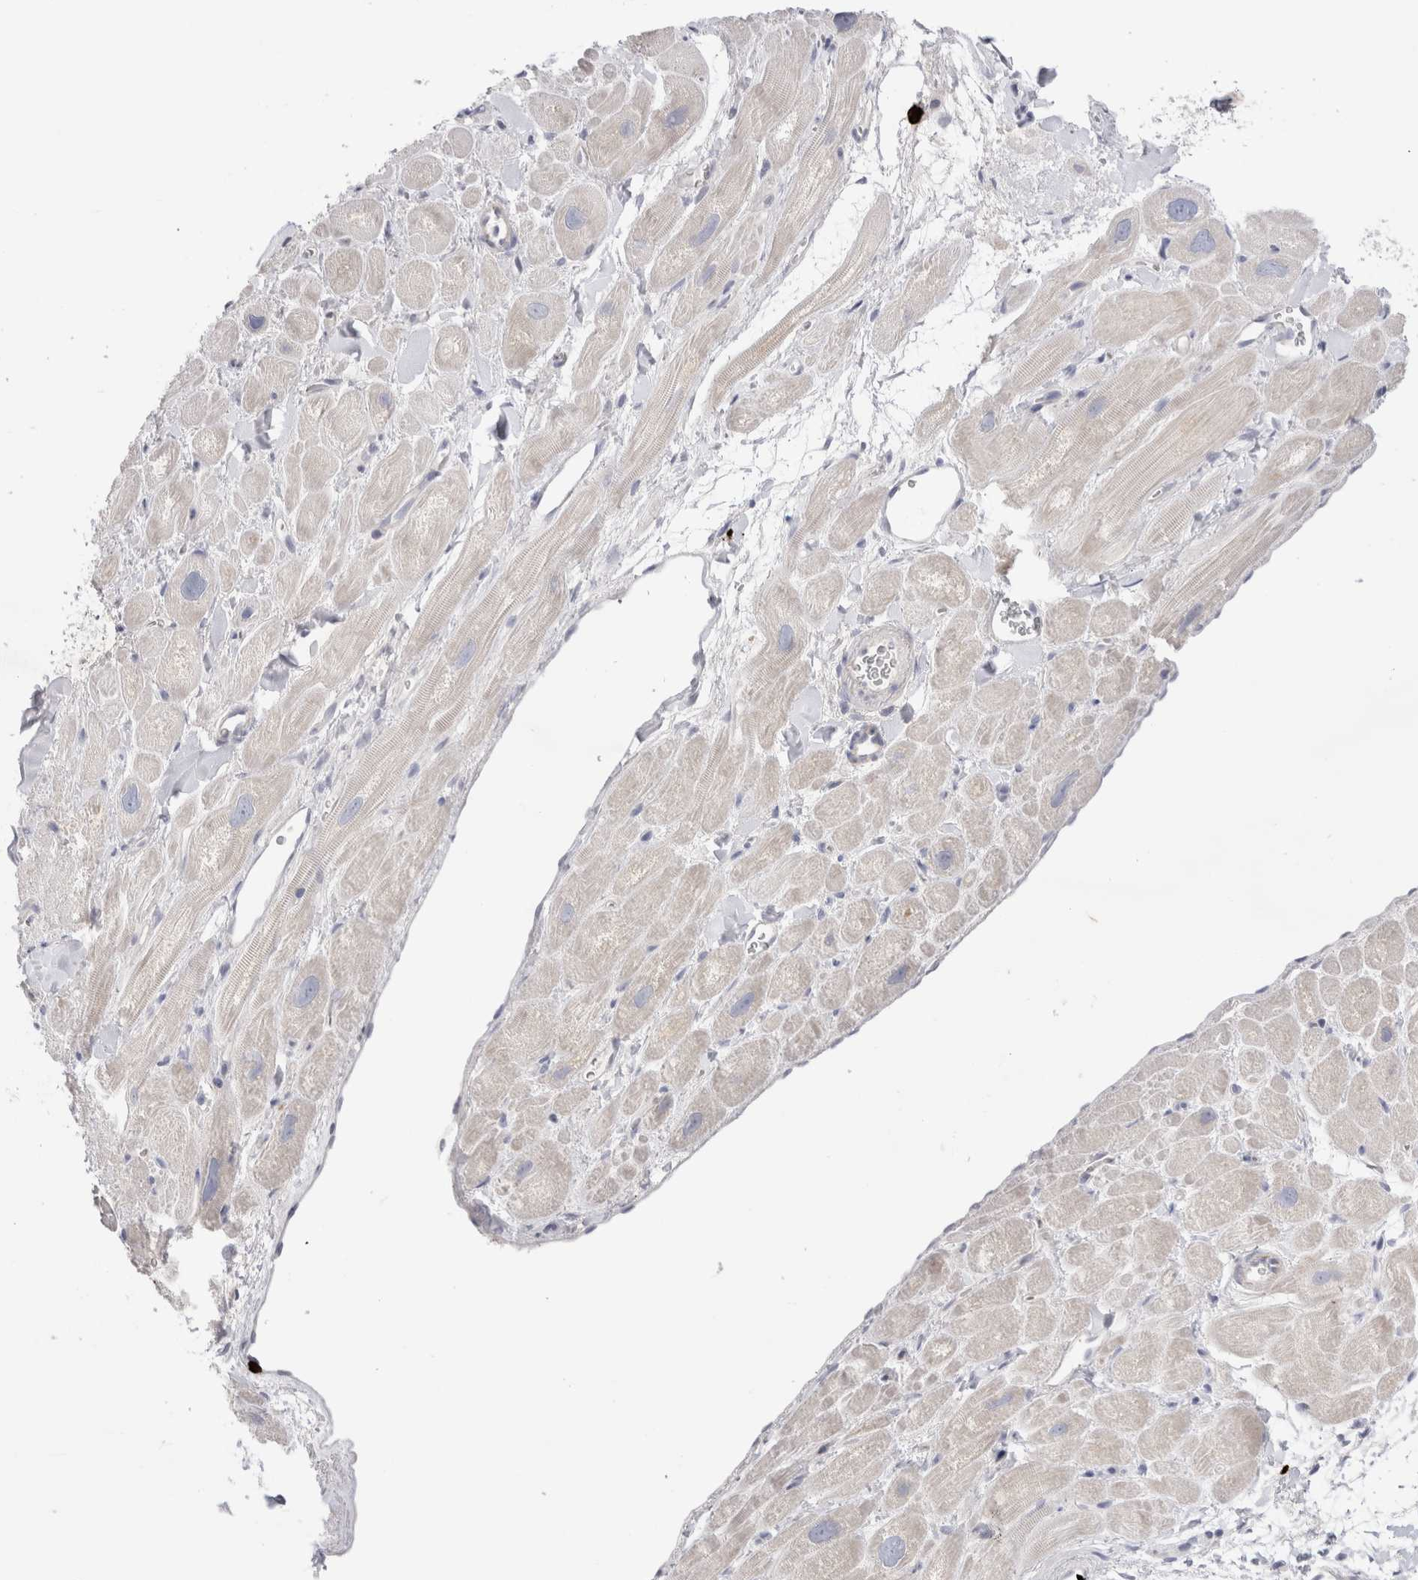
{"staining": {"intensity": "moderate", "quantity": "<25%", "location": "cytoplasmic/membranous"}, "tissue": "heart muscle", "cell_type": "Cardiomyocytes", "image_type": "normal", "snomed": [{"axis": "morphology", "description": "Normal tissue, NOS"}, {"axis": "topography", "description": "Heart"}], "caption": "A brown stain highlights moderate cytoplasmic/membranous positivity of a protein in cardiomyocytes of normal human heart muscle.", "gene": "SPINK2", "patient": {"sex": "male", "age": 49}}